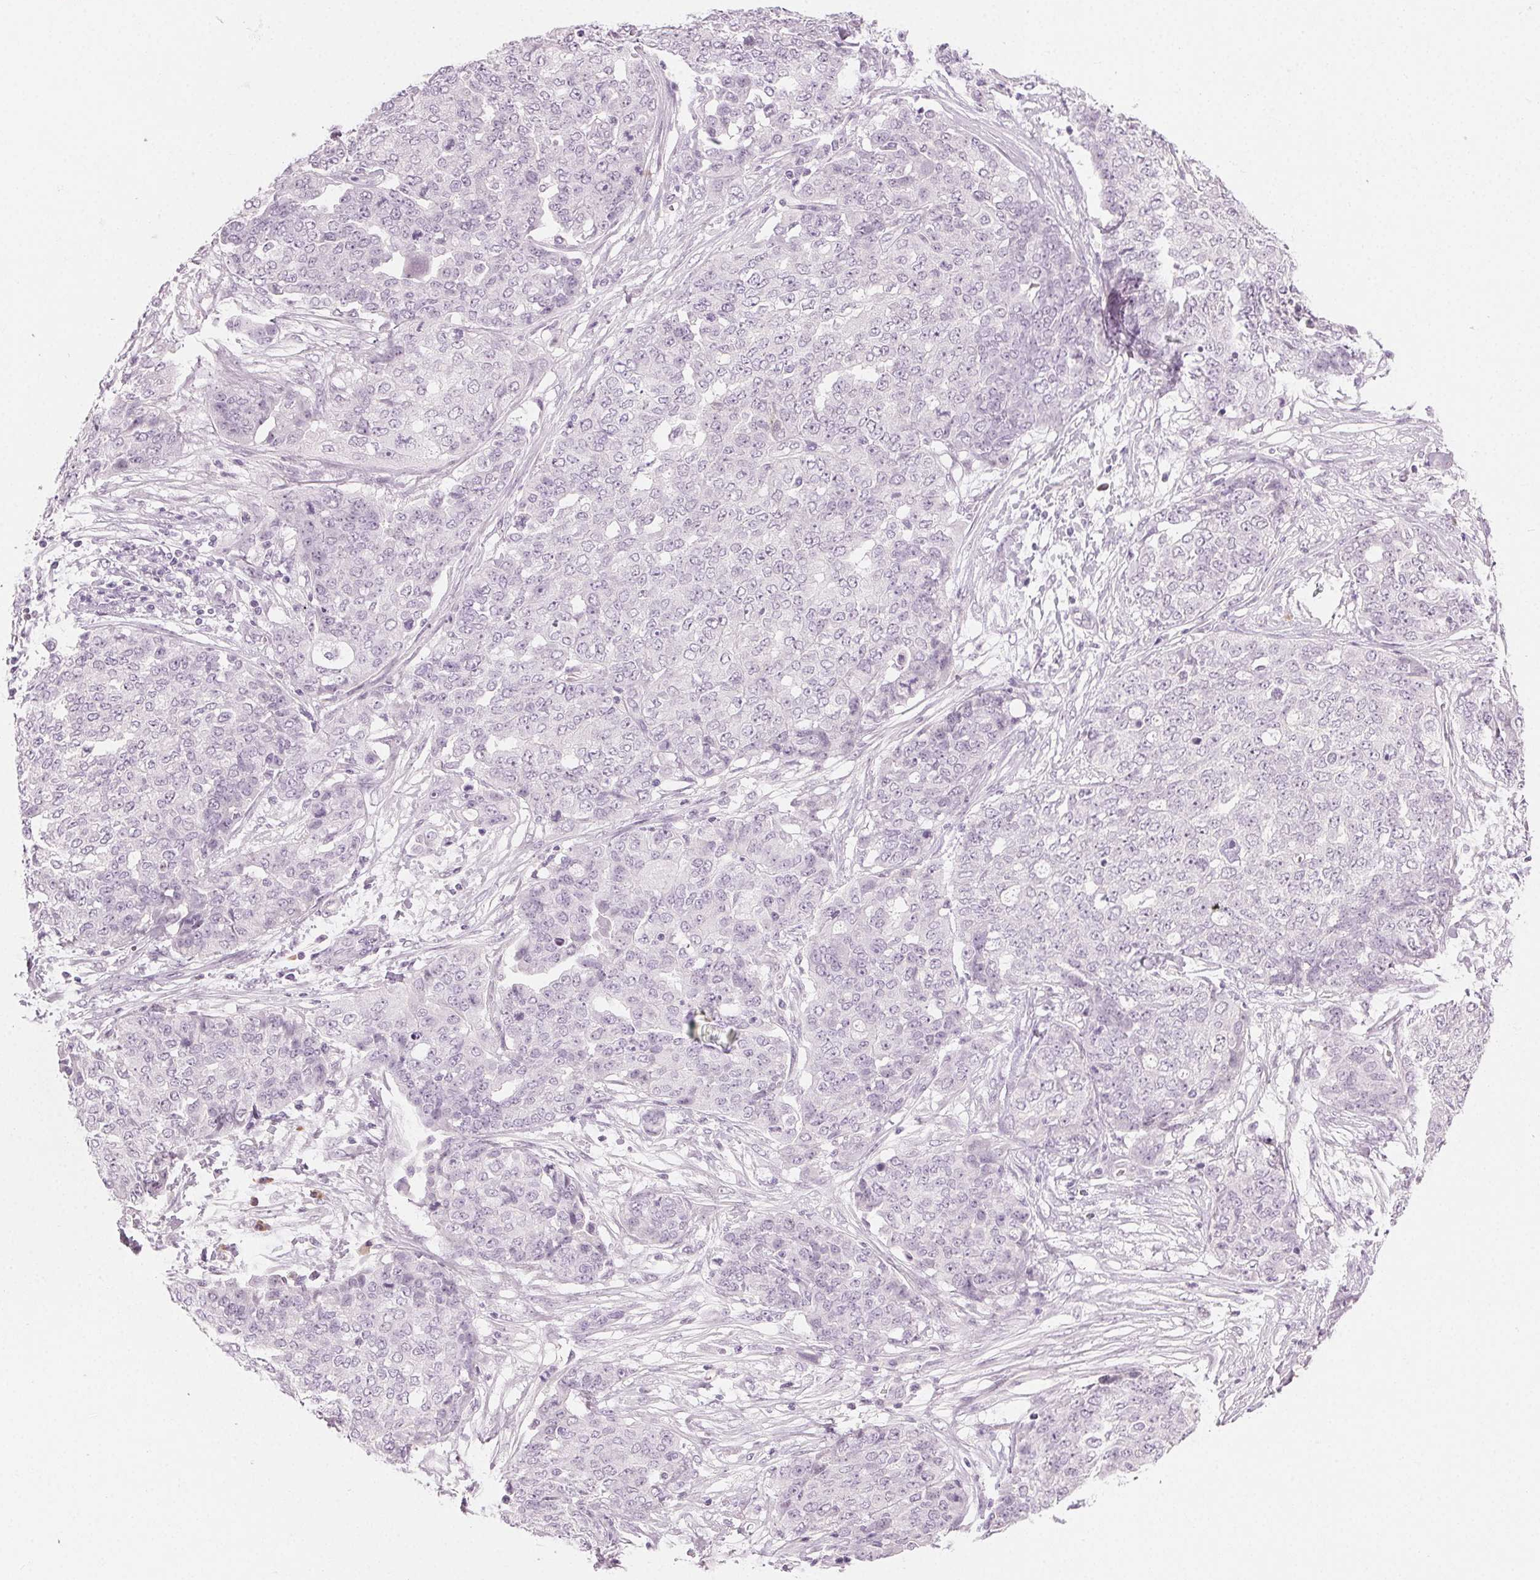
{"staining": {"intensity": "negative", "quantity": "none", "location": "none"}, "tissue": "ovarian cancer", "cell_type": "Tumor cells", "image_type": "cancer", "snomed": [{"axis": "morphology", "description": "Cystadenocarcinoma, serous, NOS"}, {"axis": "topography", "description": "Soft tissue"}, {"axis": "topography", "description": "Ovary"}], "caption": "This is an IHC micrograph of ovarian cancer. There is no staining in tumor cells.", "gene": "HSF5", "patient": {"sex": "female", "age": 57}}